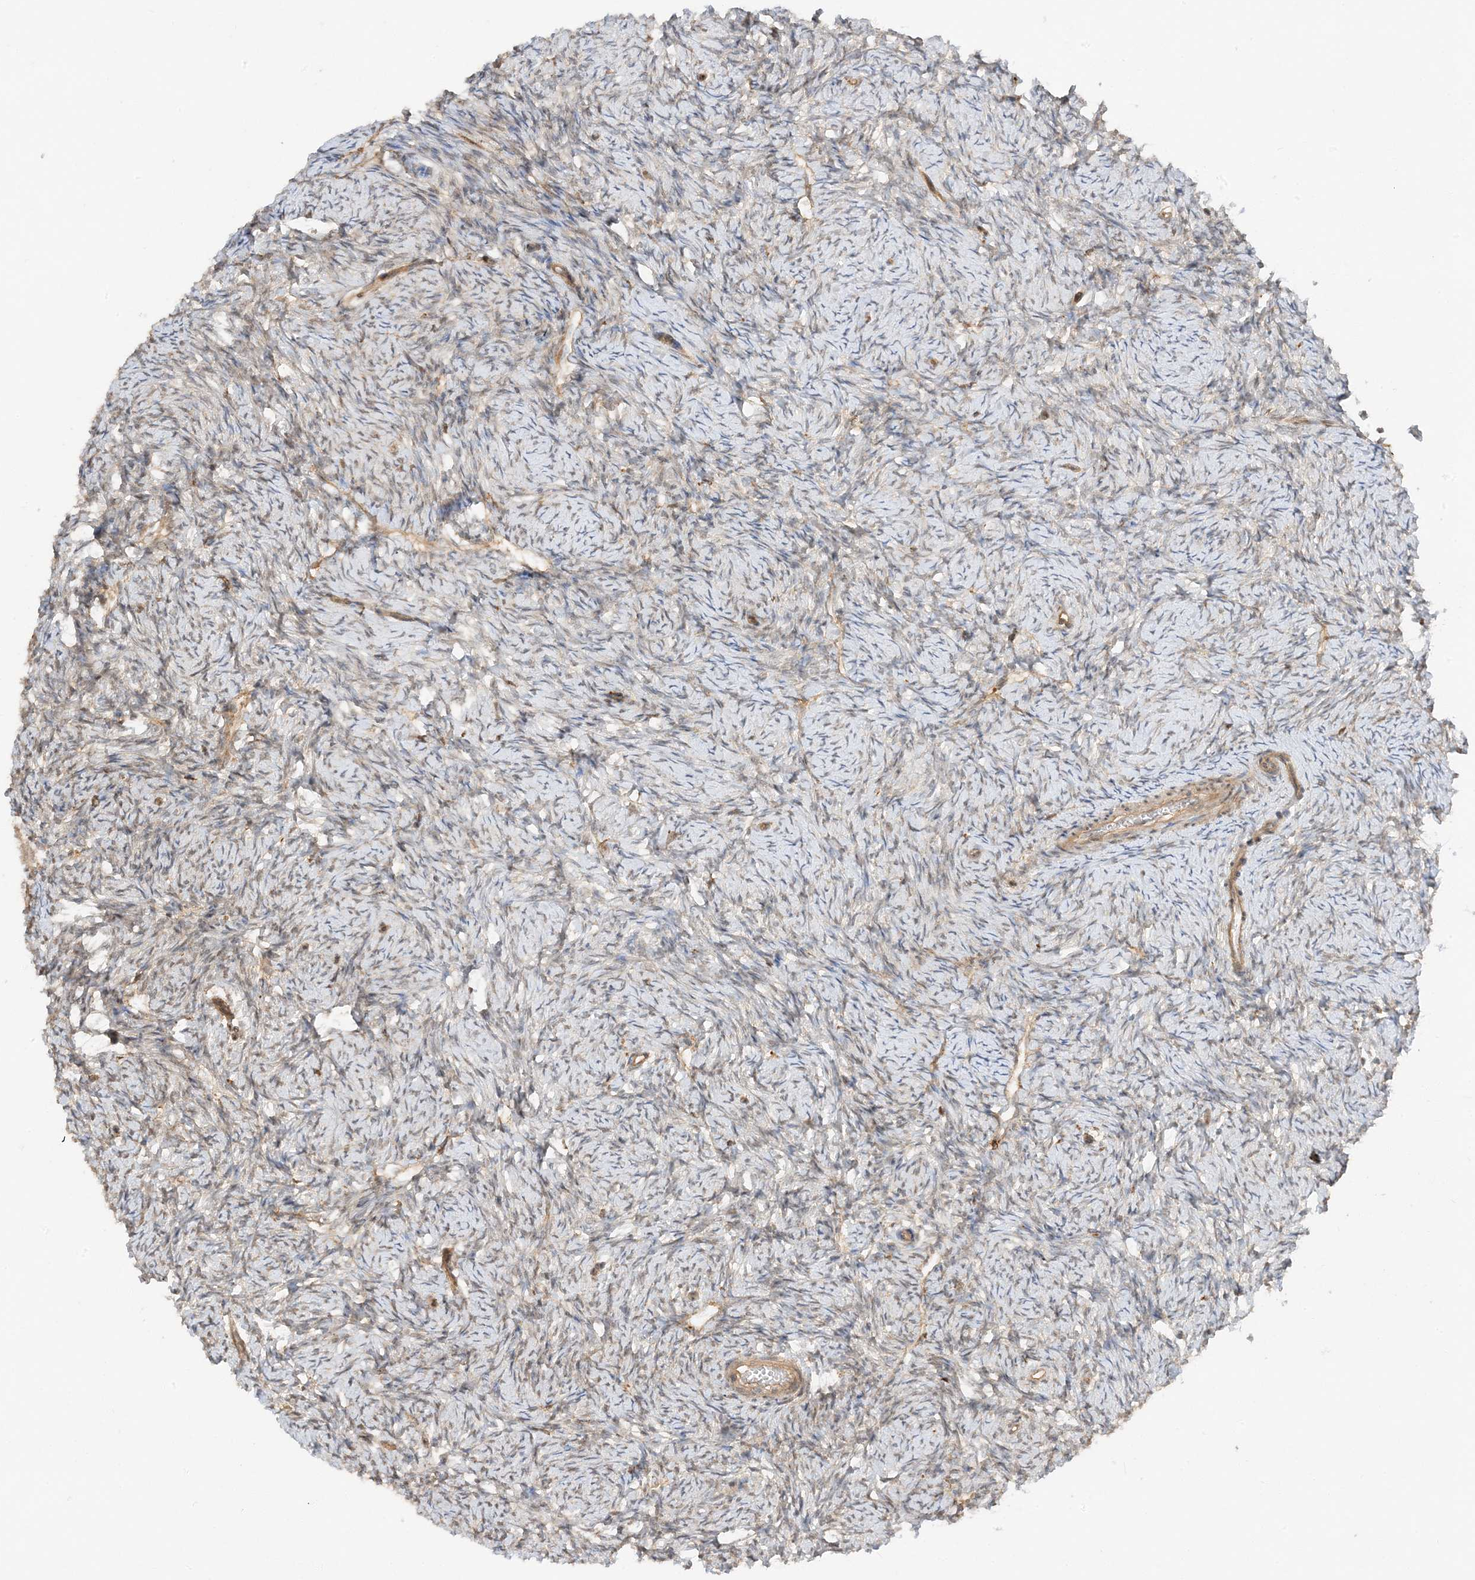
{"staining": {"intensity": "weak", "quantity": "<25%", "location": "cytoplasmic/membranous,nuclear"}, "tissue": "ovary", "cell_type": "Ovarian stroma cells", "image_type": "normal", "snomed": [{"axis": "morphology", "description": "Normal tissue, NOS"}, {"axis": "morphology", "description": "Cyst, NOS"}, {"axis": "topography", "description": "Ovary"}], "caption": "Ovary was stained to show a protein in brown. There is no significant staining in ovarian stroma cells. The staining is performed using DAB (3,3'-diaminobenzidine) brown chromogen with nuclei counter-stained in using hematoxylin.", "gene": "SCARF2", "patient": {"sex": "female", "age": 33}}